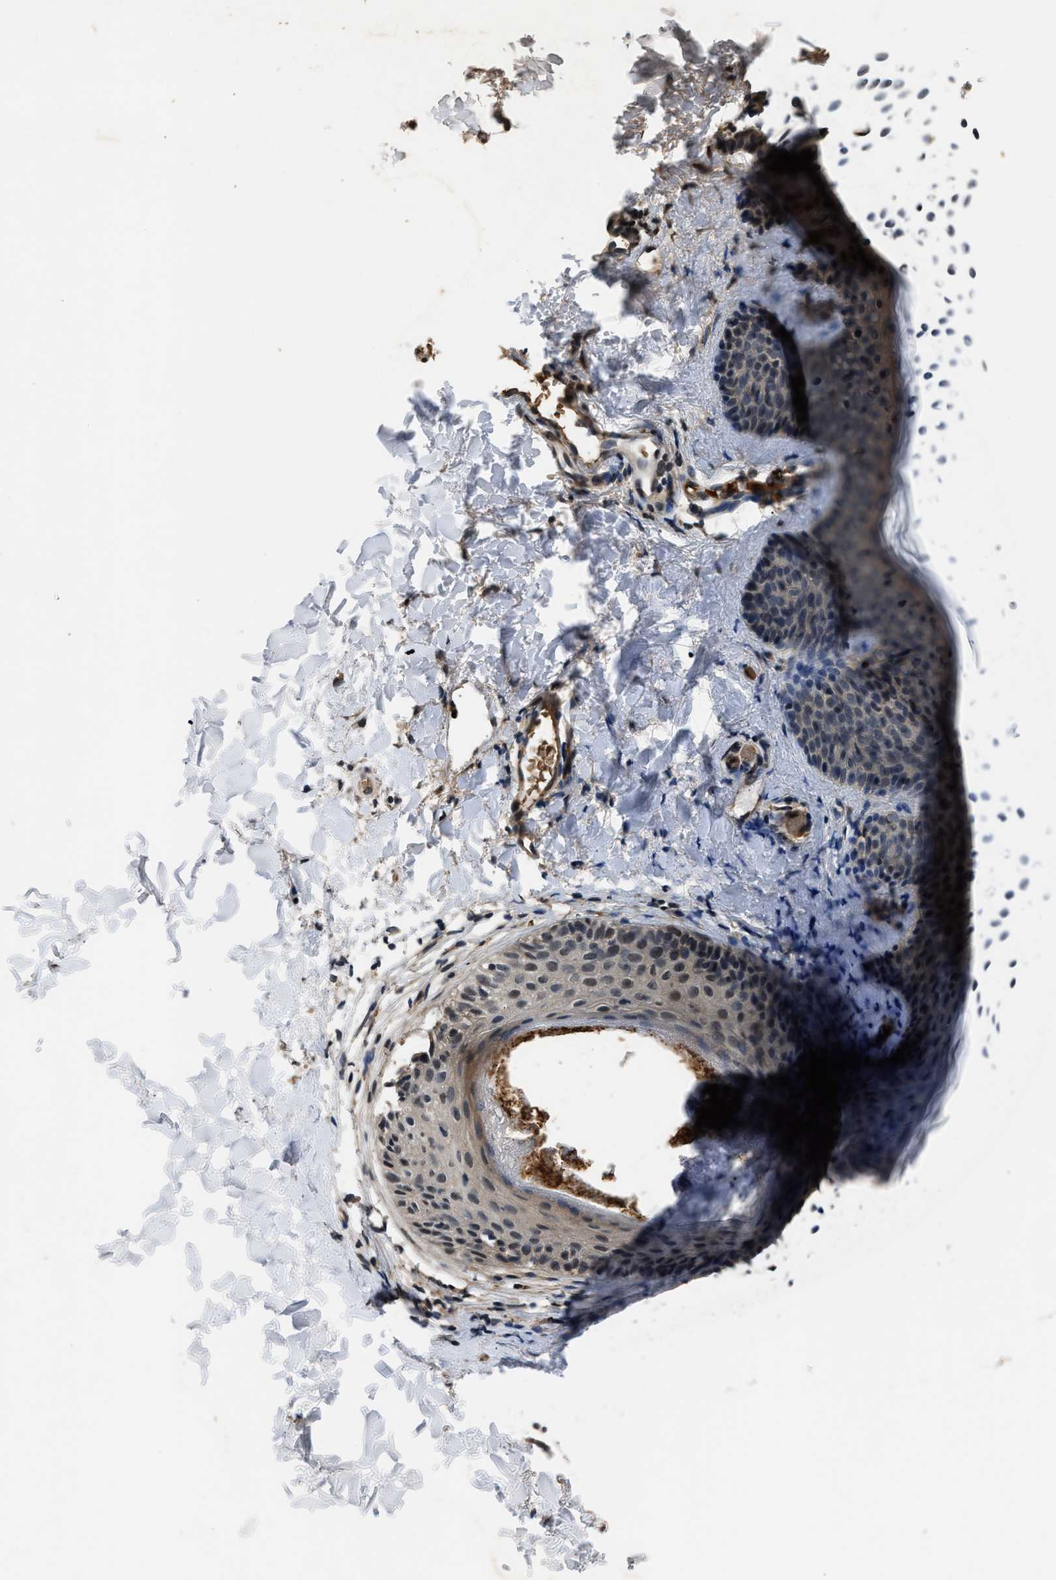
{"staining": {"intensity": "weak", "quantity": "25%-75%", "location": "cytoplasmic/membranous"}, "tissue": "skin", "cell_type": "Fibroblasts", "image_type": "normal", "snomed": [{"axis": "morphology", "description": "Normal tissue, NOS"}, {"axis": "topography", "description": "Skin"}], "caption": "Immunohistochemistry (IHC) micrograph of normal skin stained for a protein (brown), which exhibits low levels of weak cytoplasmic/membranous staining in about 25%-75% of fibroblasts.", "gene": "TP53I3", "patient": {"sex": "male", "age": 16}}